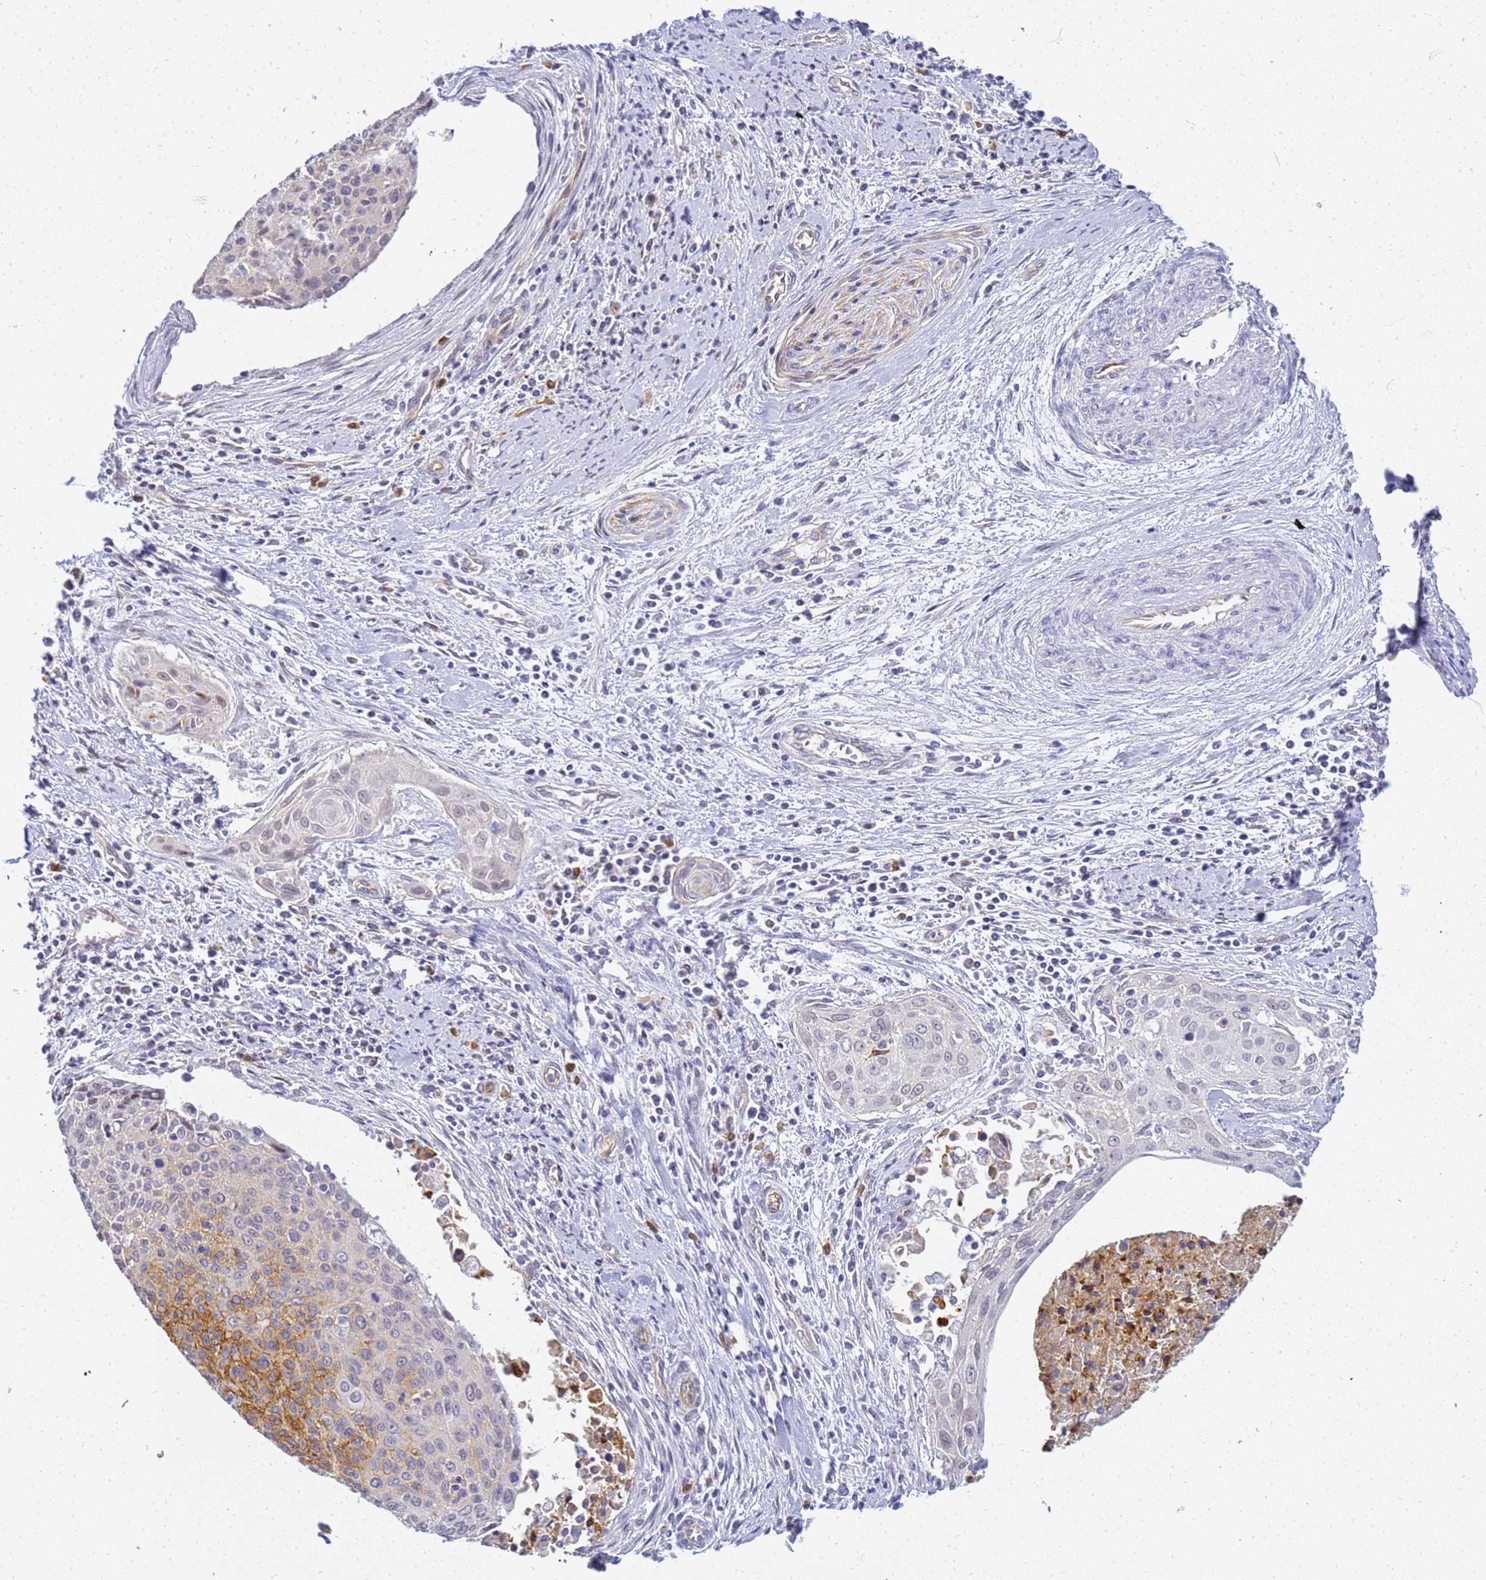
{"staining": {"intensity": "moderate", "quantity": "<25%", "location": "cytoplasmic/membranous"}, "tissue": "cervical cancer", "cell_type": "Tumor cells", "image_type": "cancer", "snomed": [{"axis": "morphology", "description": "Squamous cell carcinoma, NOS"}, {"axis": "topography", "description": "Cervix"}], "caption": "Immunohistochemistry (IHC) micrograph of neoplastic tissue: squamous cell carcinoma (cervical) stained using IHC reveals low levels of moderate protein expression localized specifically in the cytoplasmic/membranous of tumor cells, appearing as a cytoplasmic/membranous brown color.", "gene": "GON4L", "patient": {"sex": "female", "age": 55}}